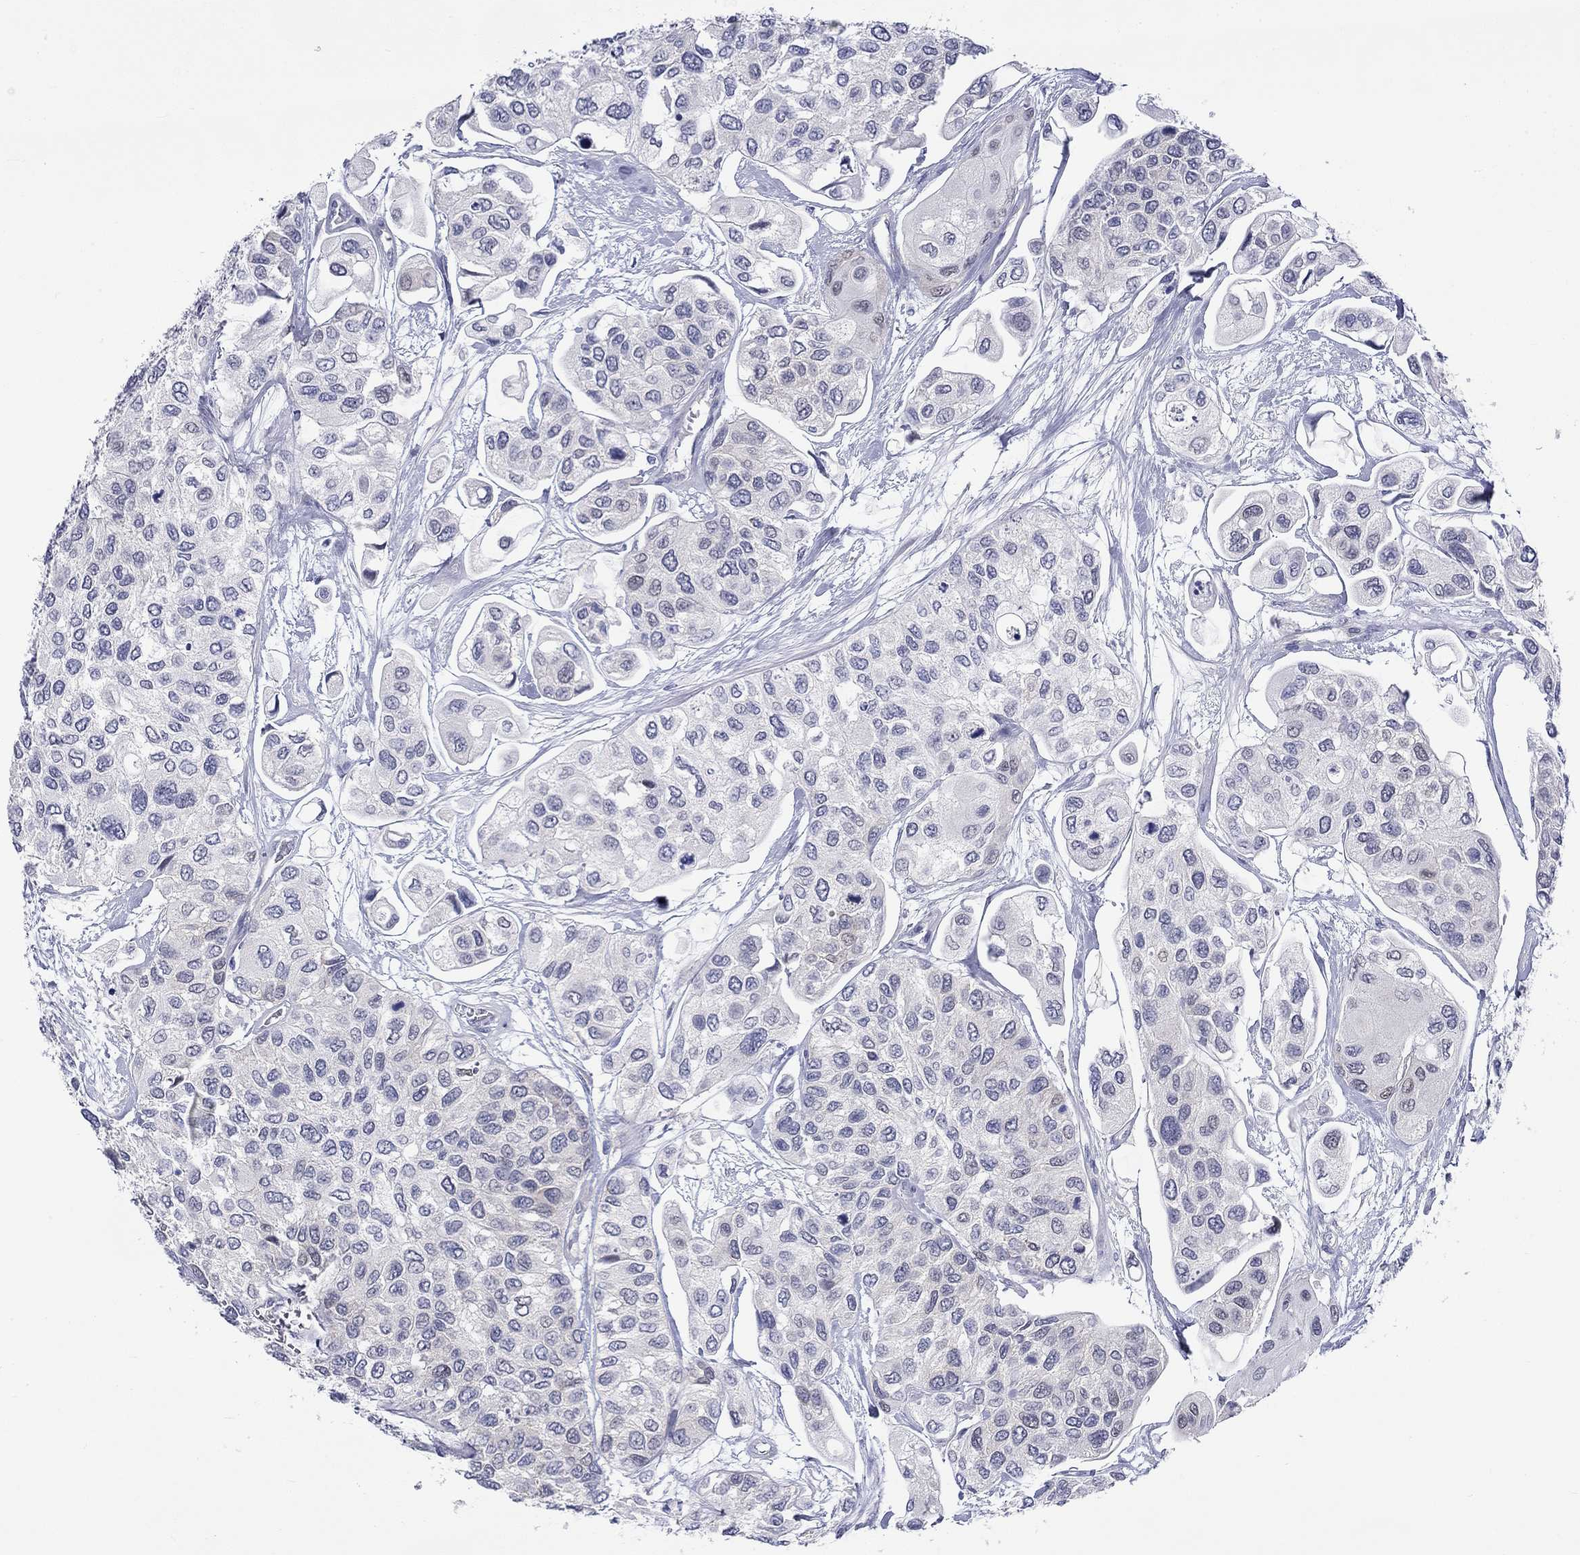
{"staining": {"intensity": "negative", "quantity": "none", "location": "none"}, "tissue": "urothelial cancer", "cell_type": "Tumor cells", "image_type": "cancer", "snomed": [{"axis": "morphology", "description": "Urothelial carcinoma, High grade"}, {"axis": "topography", "description": "Urinary bladder"}], "caption": "High power microscopy photomicrograph of an immunohistochemistry (IHC) image of urothelial cancer, revealing no significant staining in tumor cells.", "gene": "CERS1", "patient": {"sex": "male", "age": 77}}